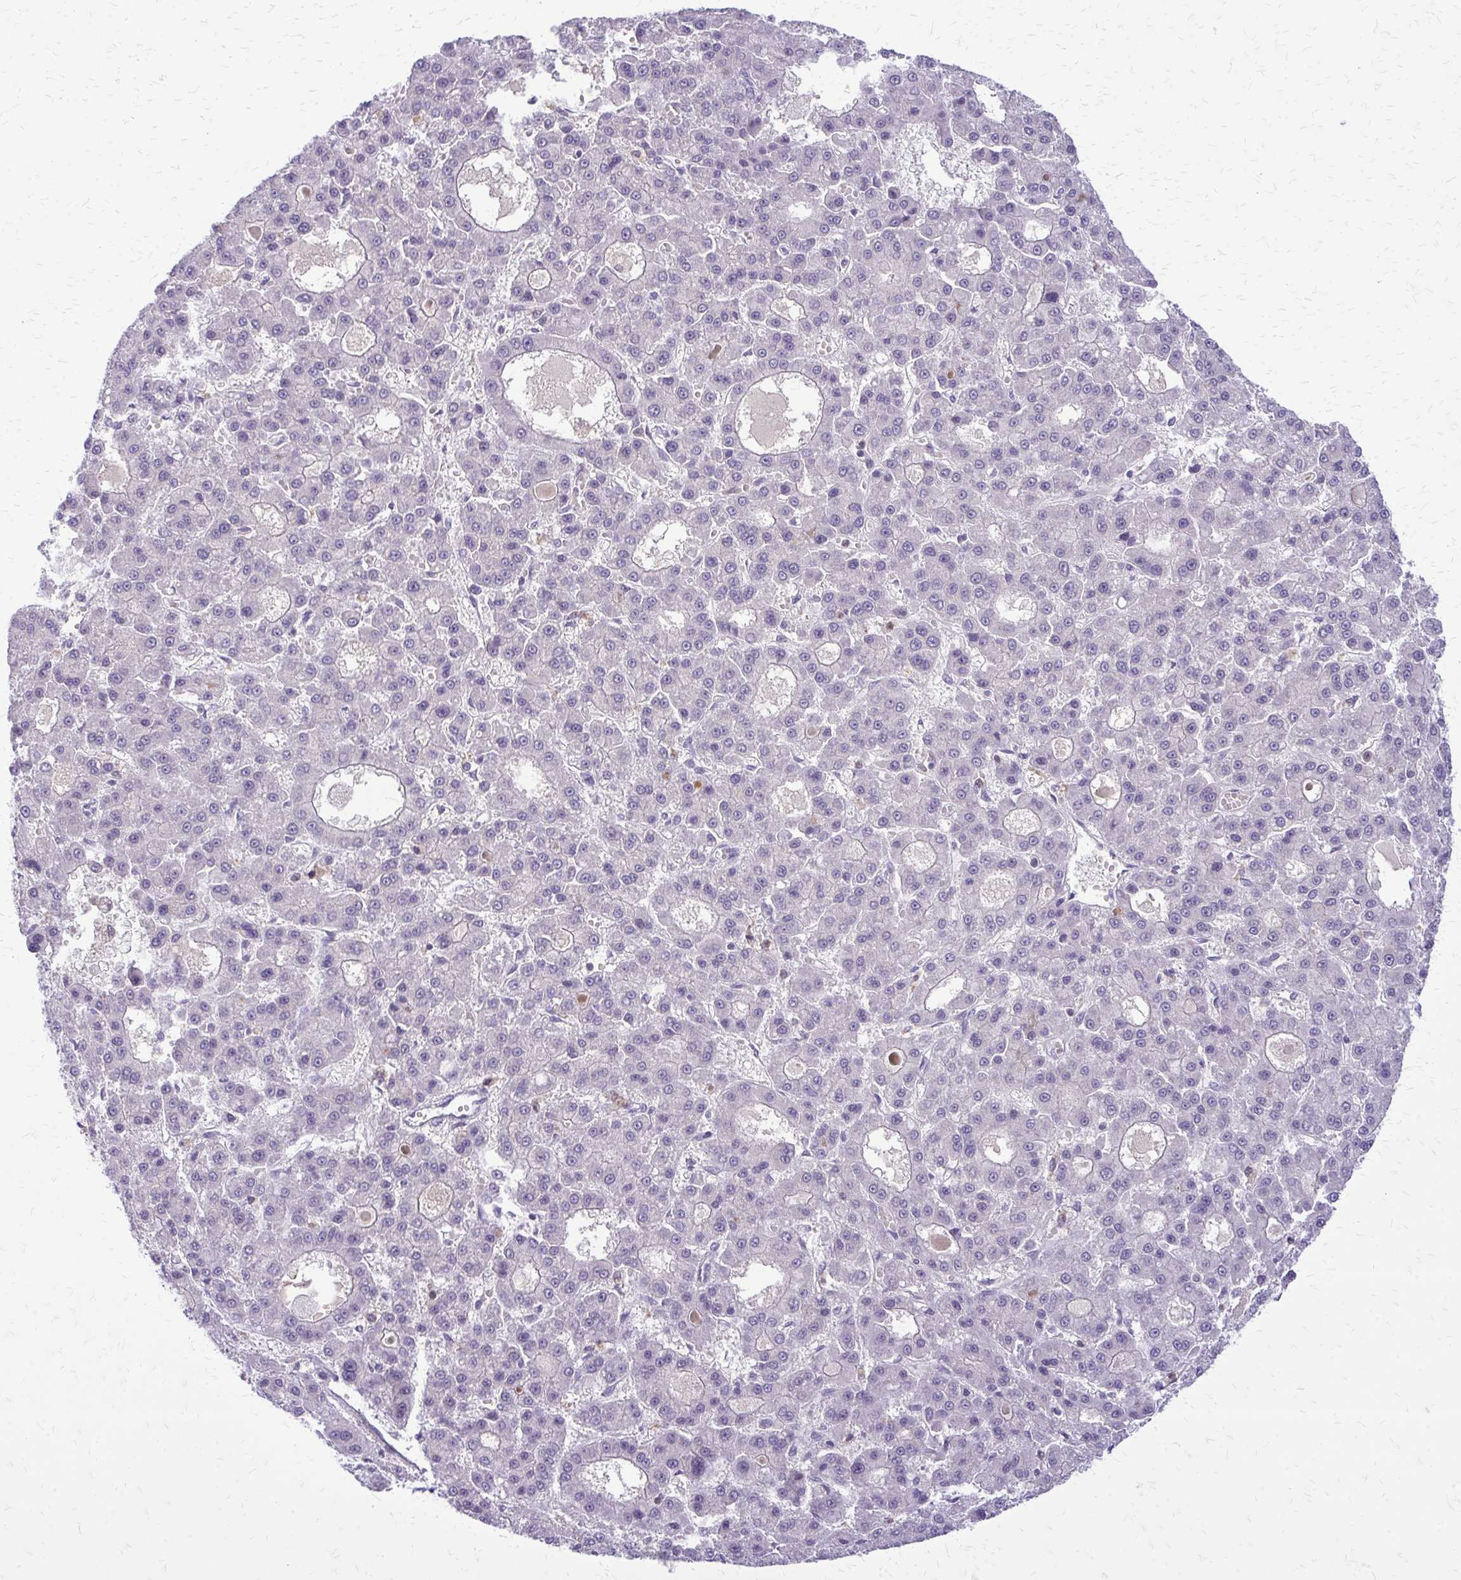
{"staining": {"intensity": "negative", "quantity": "none", "location": "none"}, "tissue": "liver cancer", "cell_type": "Tumor cells", "image_type": "cancer", "snomed": [{"axis": "morphology", "description": "Carcinoma, Hepatocellular, NOS"}, {"axis": "topography", "description": "Liver"}], "caption": "Tumor cells show no significant protein staining in liver cancer.", "gene": "GLRX", "patient": {"sex": "male", "age": 70}}